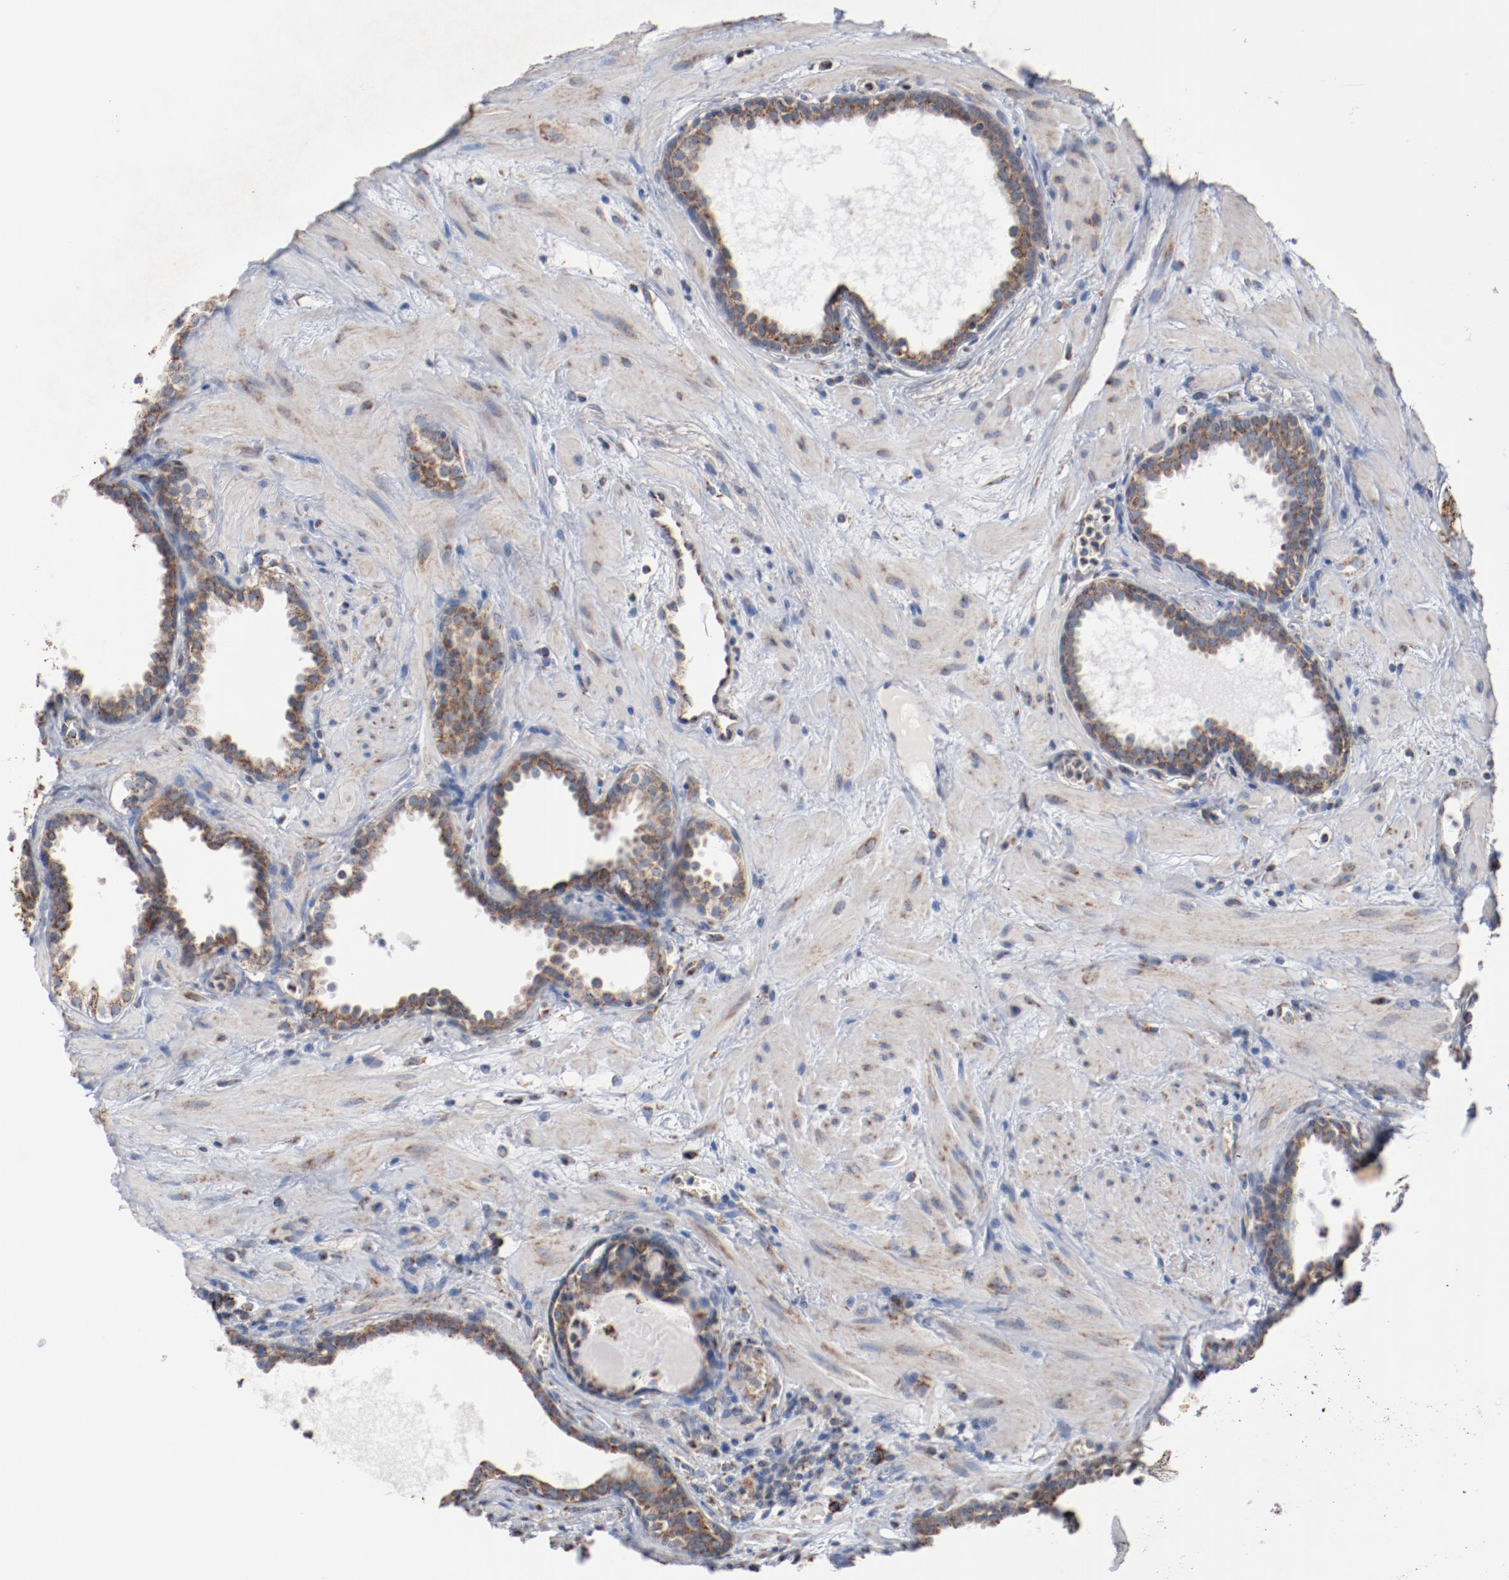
{"staining": {"intensity": "moderate", "quantity": ">75%", "location": "cytoplasmic/membranous"}, "tissue": "prostate cancer", "cell_type": "Tumor cells", "image_type": "cancer", "snomed": [{"axis": "morphology", "description": "Adenocarcinoma, Low grade"}, {"axis": "topography", "description": "Prostate"}], "caption": "Adenocarcinoma (low-grade) (prostate) was stained to show a protein in brown. There is medium levels of moderate cytoplasmic/membranous expression in about >75% of tumor cells.", "gene": "NDUFS4", "patient": {"sex": "male", "age": 57}}